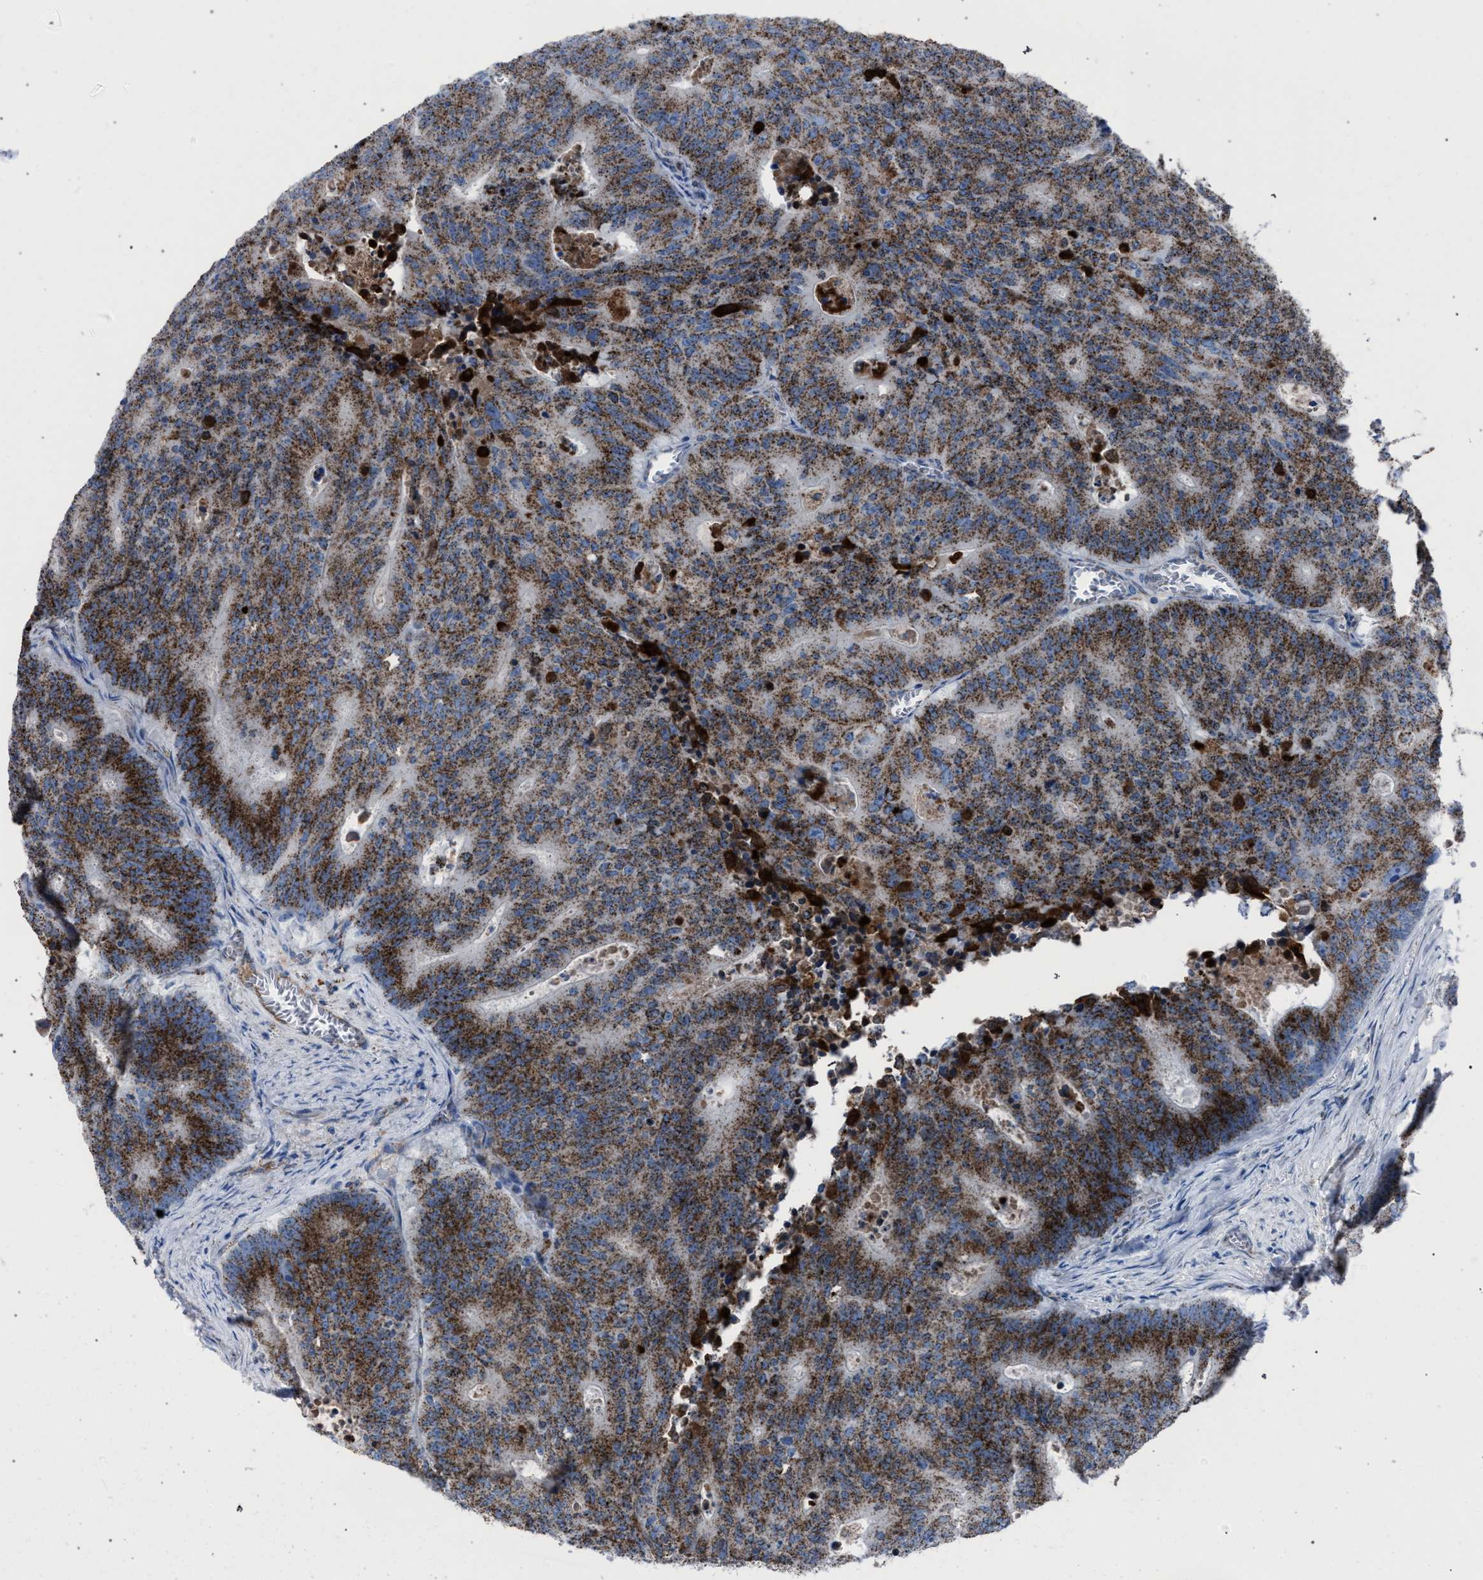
{"staining": {"intensity": "moderate", "quantity": ">75%", "location": "cytoplasmic/membranous"}, "tissue": "colorectal cancer", "cell_type": "Tumor cells", "image_type": "cancer", "snomed": [{"axis": "morphology", "description": "Adenocarcinoma, NOS"}, {"axis": "topography", "description": "Colon"}], "caption": "A medium amount of moderate cytoplasmic/membranous positivity is identified in about >75% of tumor cells in colorectal cancer (adenocarcinoma) tissue.", "gene": "HSD17B4", "patient": {"sex": "male", "age": 87}}